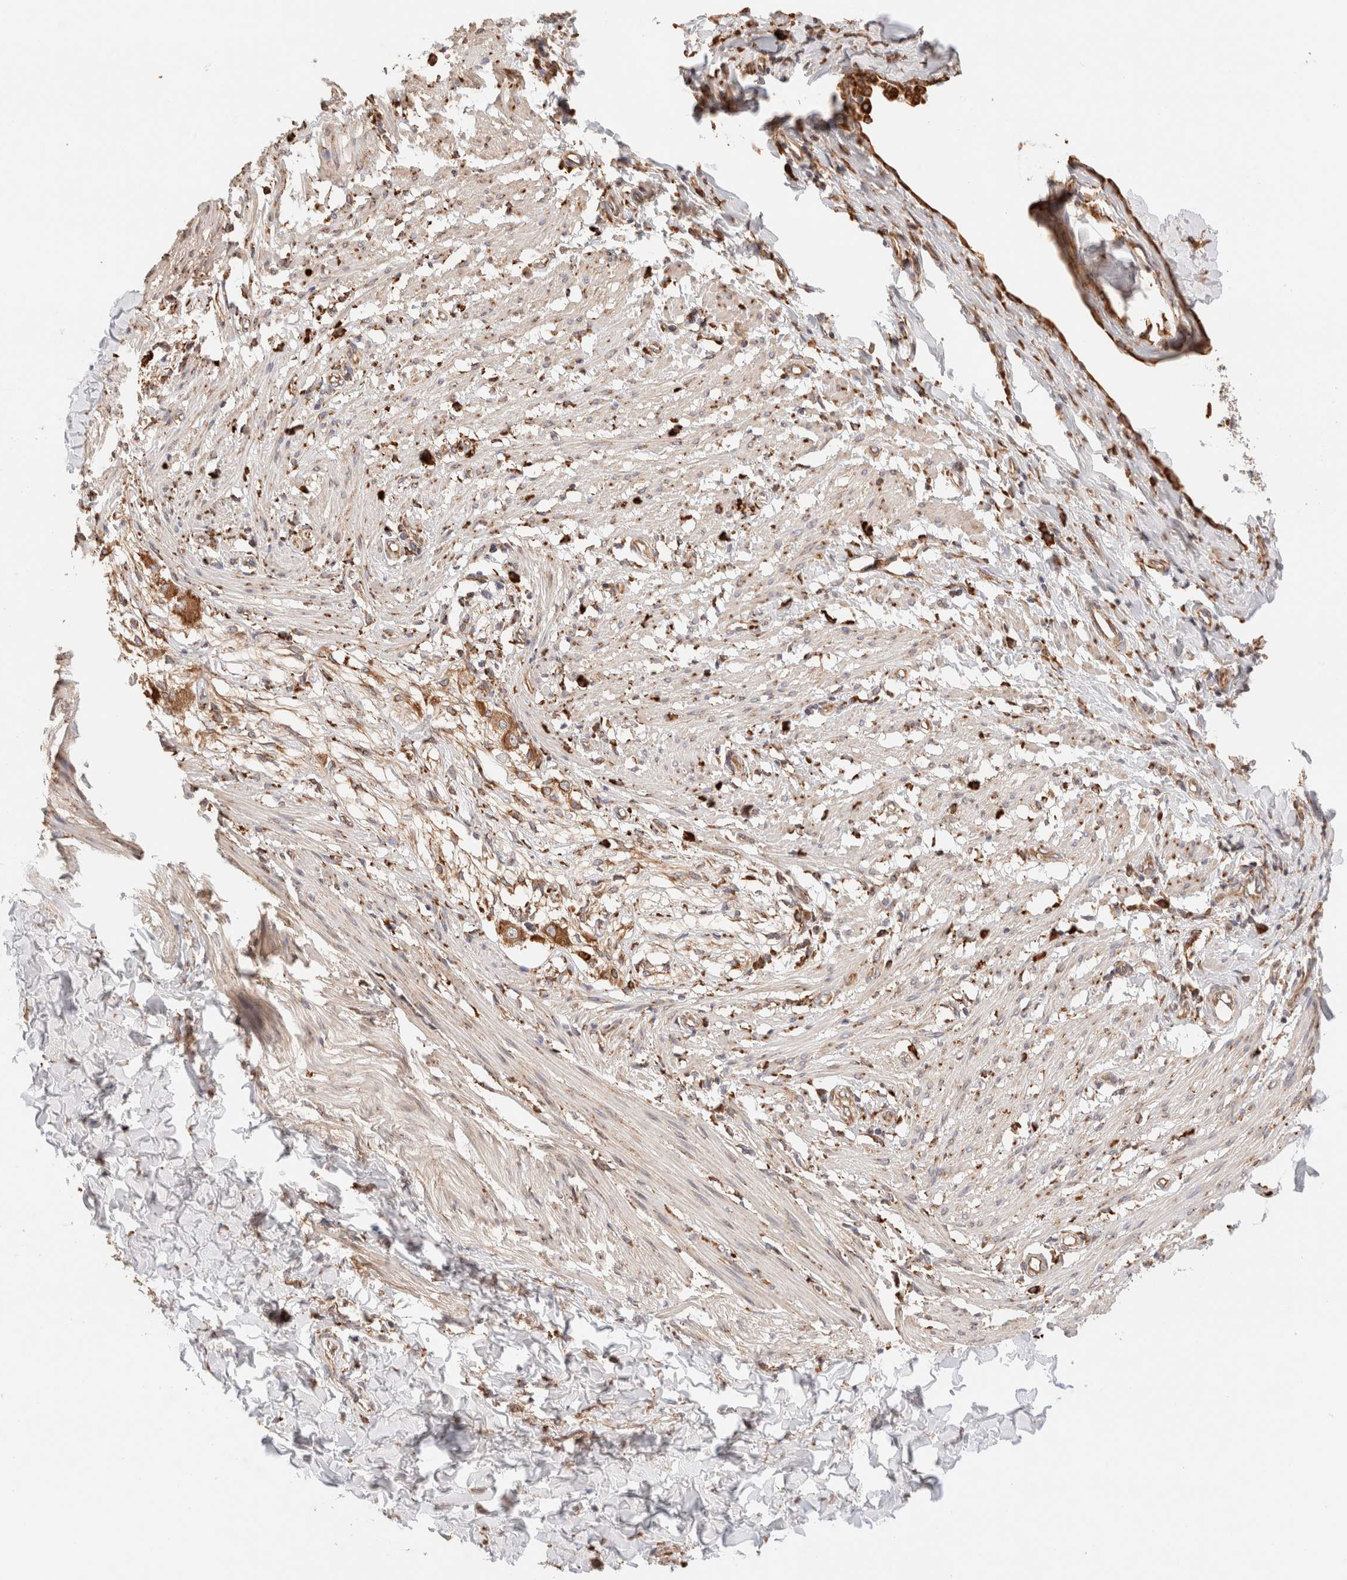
{"staining": {"intensity": "weak", "quantity": ">75%", "location": "cytoplasmic/membranous"}, "tissue": "smooth muscle", "cell_type": "Smooth muscle cells", "image_type": "normal", "snomed": [{"axis": "morphology", "description": "Normal tissue, NOS"}, {"axis": "morphology", "description": "Adenocarcinoma, NOS"}, {"axis": "topography", "description": "Smooth muscle"}, {"axis": "topography", "description": "Colon"}], "caption": "IHC histopathology image of benign smooth muscle: human smooth muscle stained using immunohistochemistry (IHC) shows low levels of weak protein expression localized specifically in the cytoplasmic/membranous of smooth muscle cells, appearing as a cytoplasmic/membranous brown color.", "gene": "FER", "patient": {"sex": "male", "age": 14}}